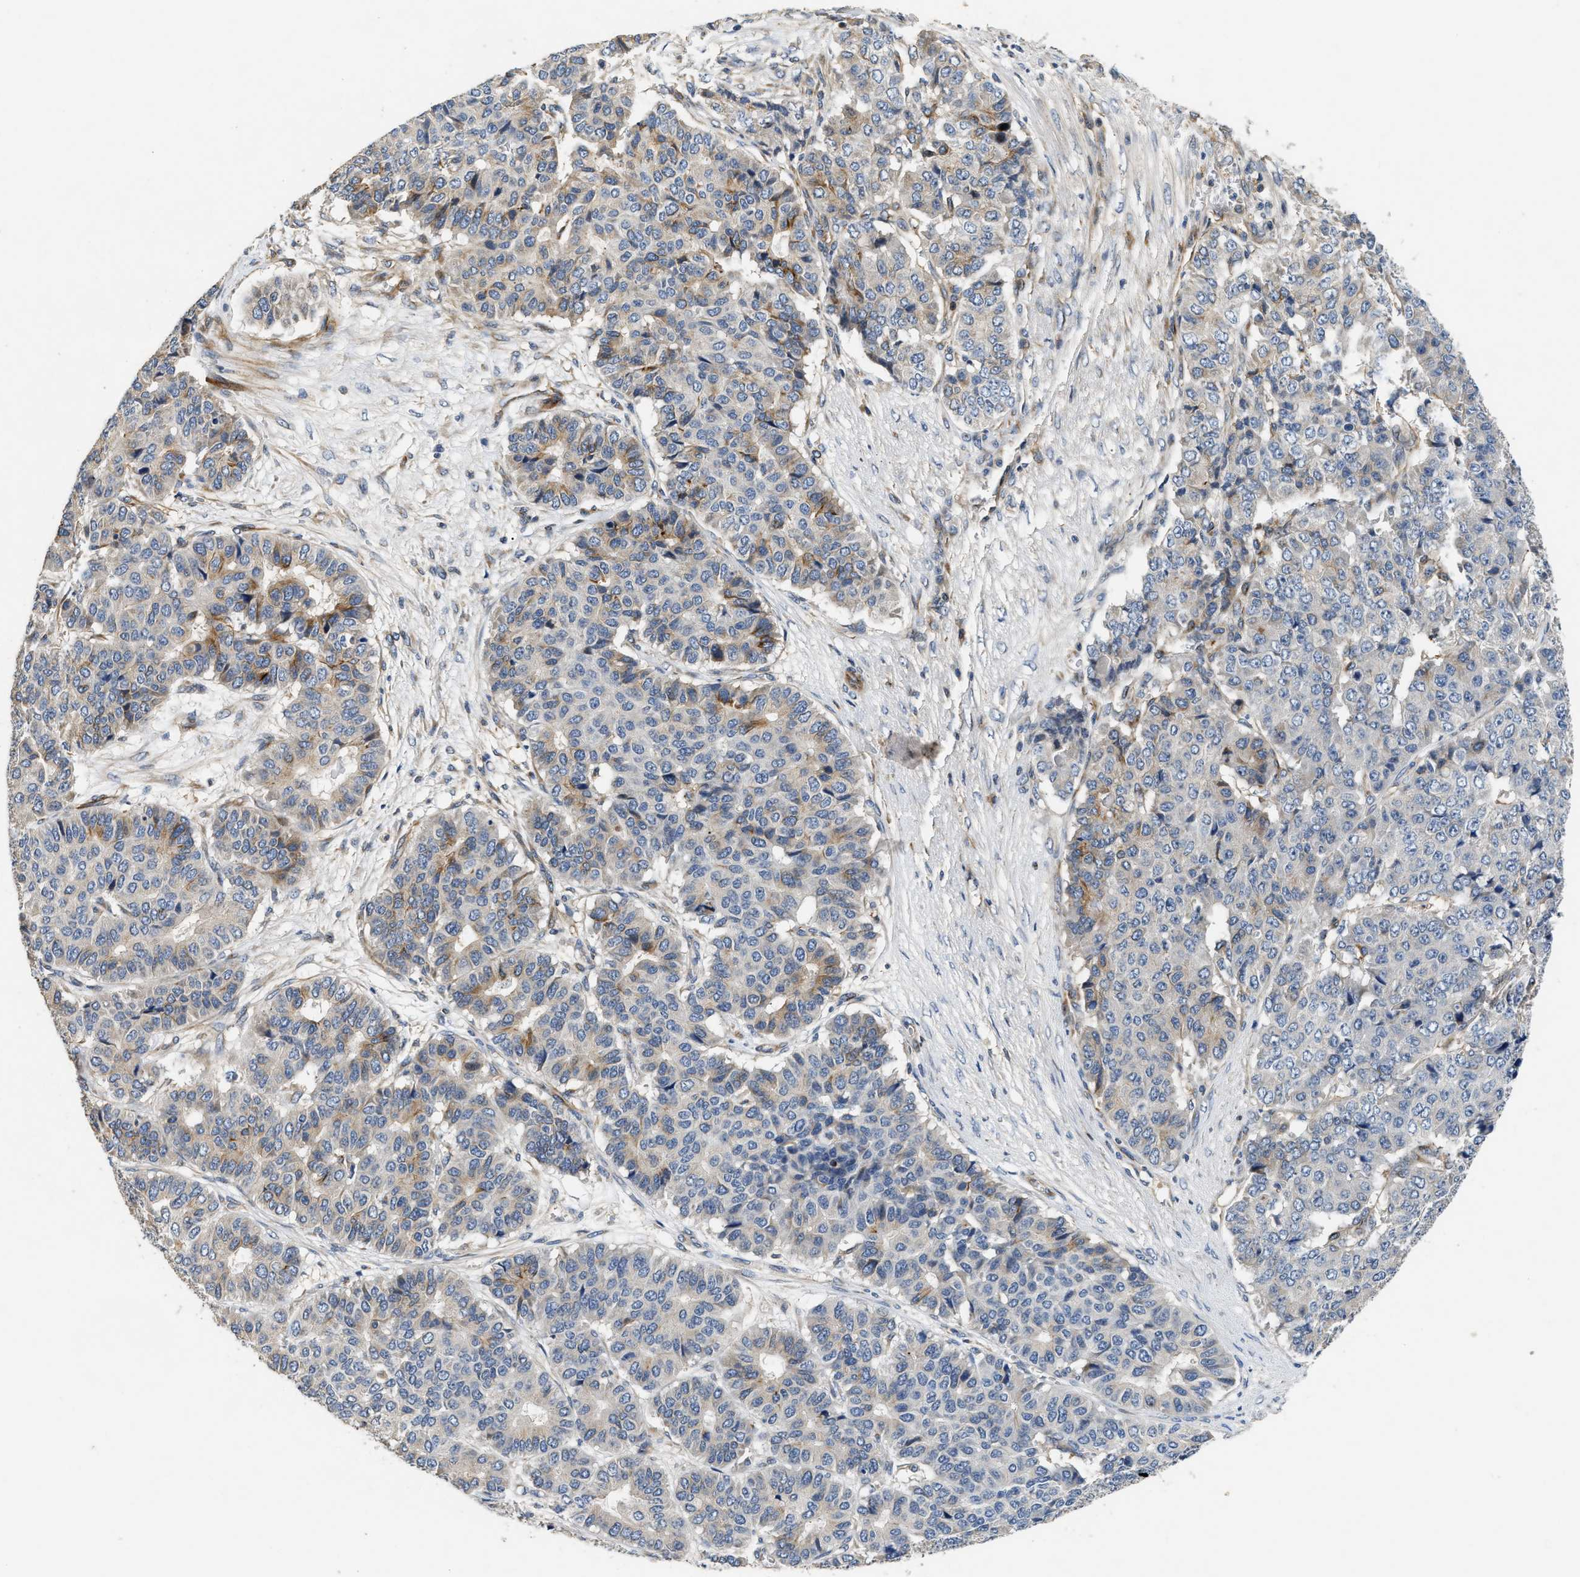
{"staining": {"intensity": "moderate", "quantity": "<25%", "location": "cytoplasmic/membranous"}, "tissue": "pancreatic cancer", "cell_type": "Tumor cells", "image_type": "cancer", "snomed": [{"axis": "morphology", "description": "Adenocarcinoma, NOS"}, {"axis": "topography", "description": "Pancreas"}], "caption": "Immunohistochemistry (DAB (3,3'-diaminobenzidine)) staining of pancreatic cancer demonstrates moderate cytoplasmic/membranous protein staining in about <25% of tumor cells. The protein is shown in brown color, while the nuclei are stained blue.", "gene": "IL17RC", "patient": {"sex": "male", "age": 50}}